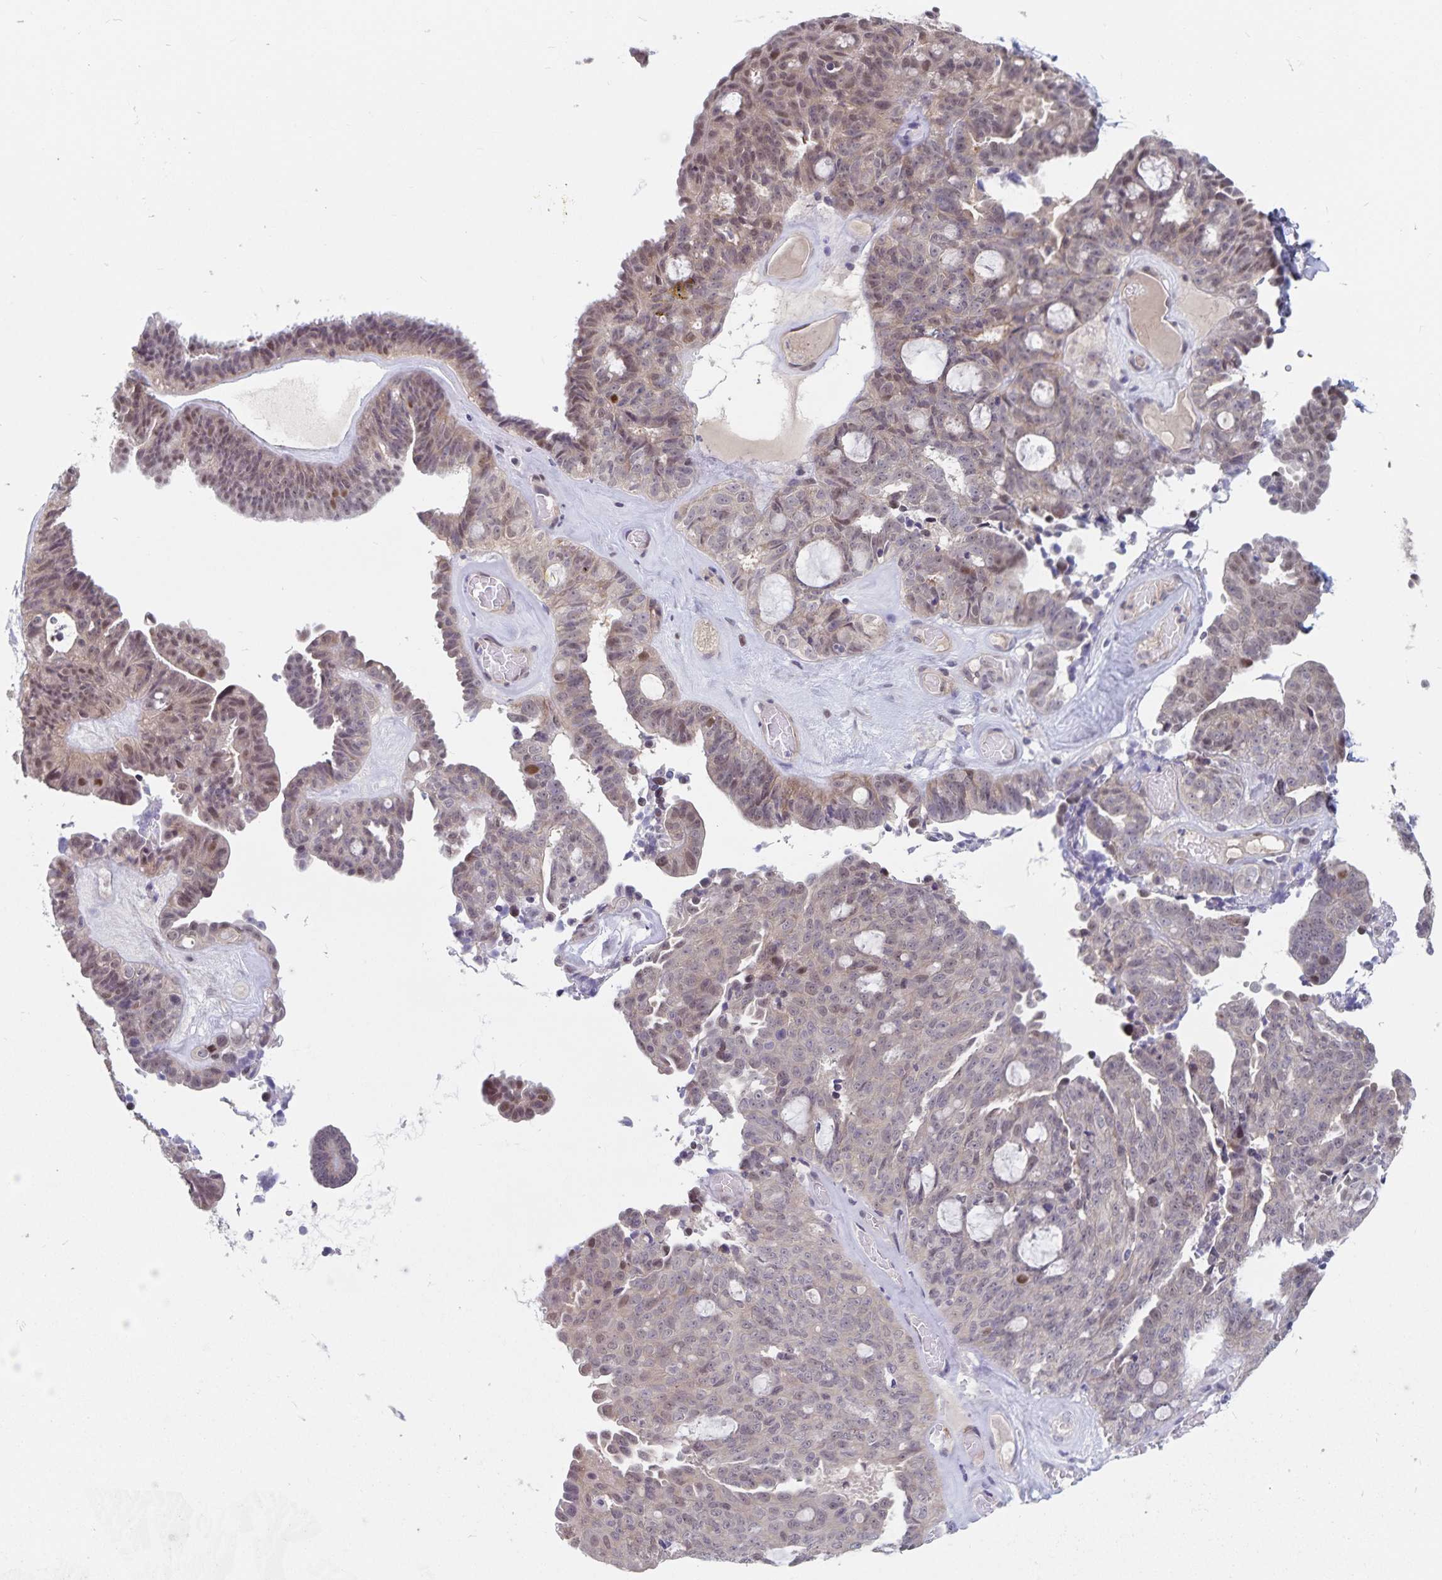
{"staining": {"intensity": "weak", "quantity": "25%-75%", "location": "nuclear"}, "tissue": "ovarian cancer", "cell_type": "Tumor cells", "image_type": "cancer", "snomed": [{"axis": "morphology", "description": "Cystadenocarcinoma, serous, NOS"}, {"axis": "topography", "description": "Ovary"}], "caption": "Weak nuclear positivity is identified in about 25%-75% of tumor cells in serous cystadenocarcinoma (ovarian). (IHC, brightfield microscopy, high magnification).", "gene": "BAG6", "patient": {"sex": "female", "age": 71}}